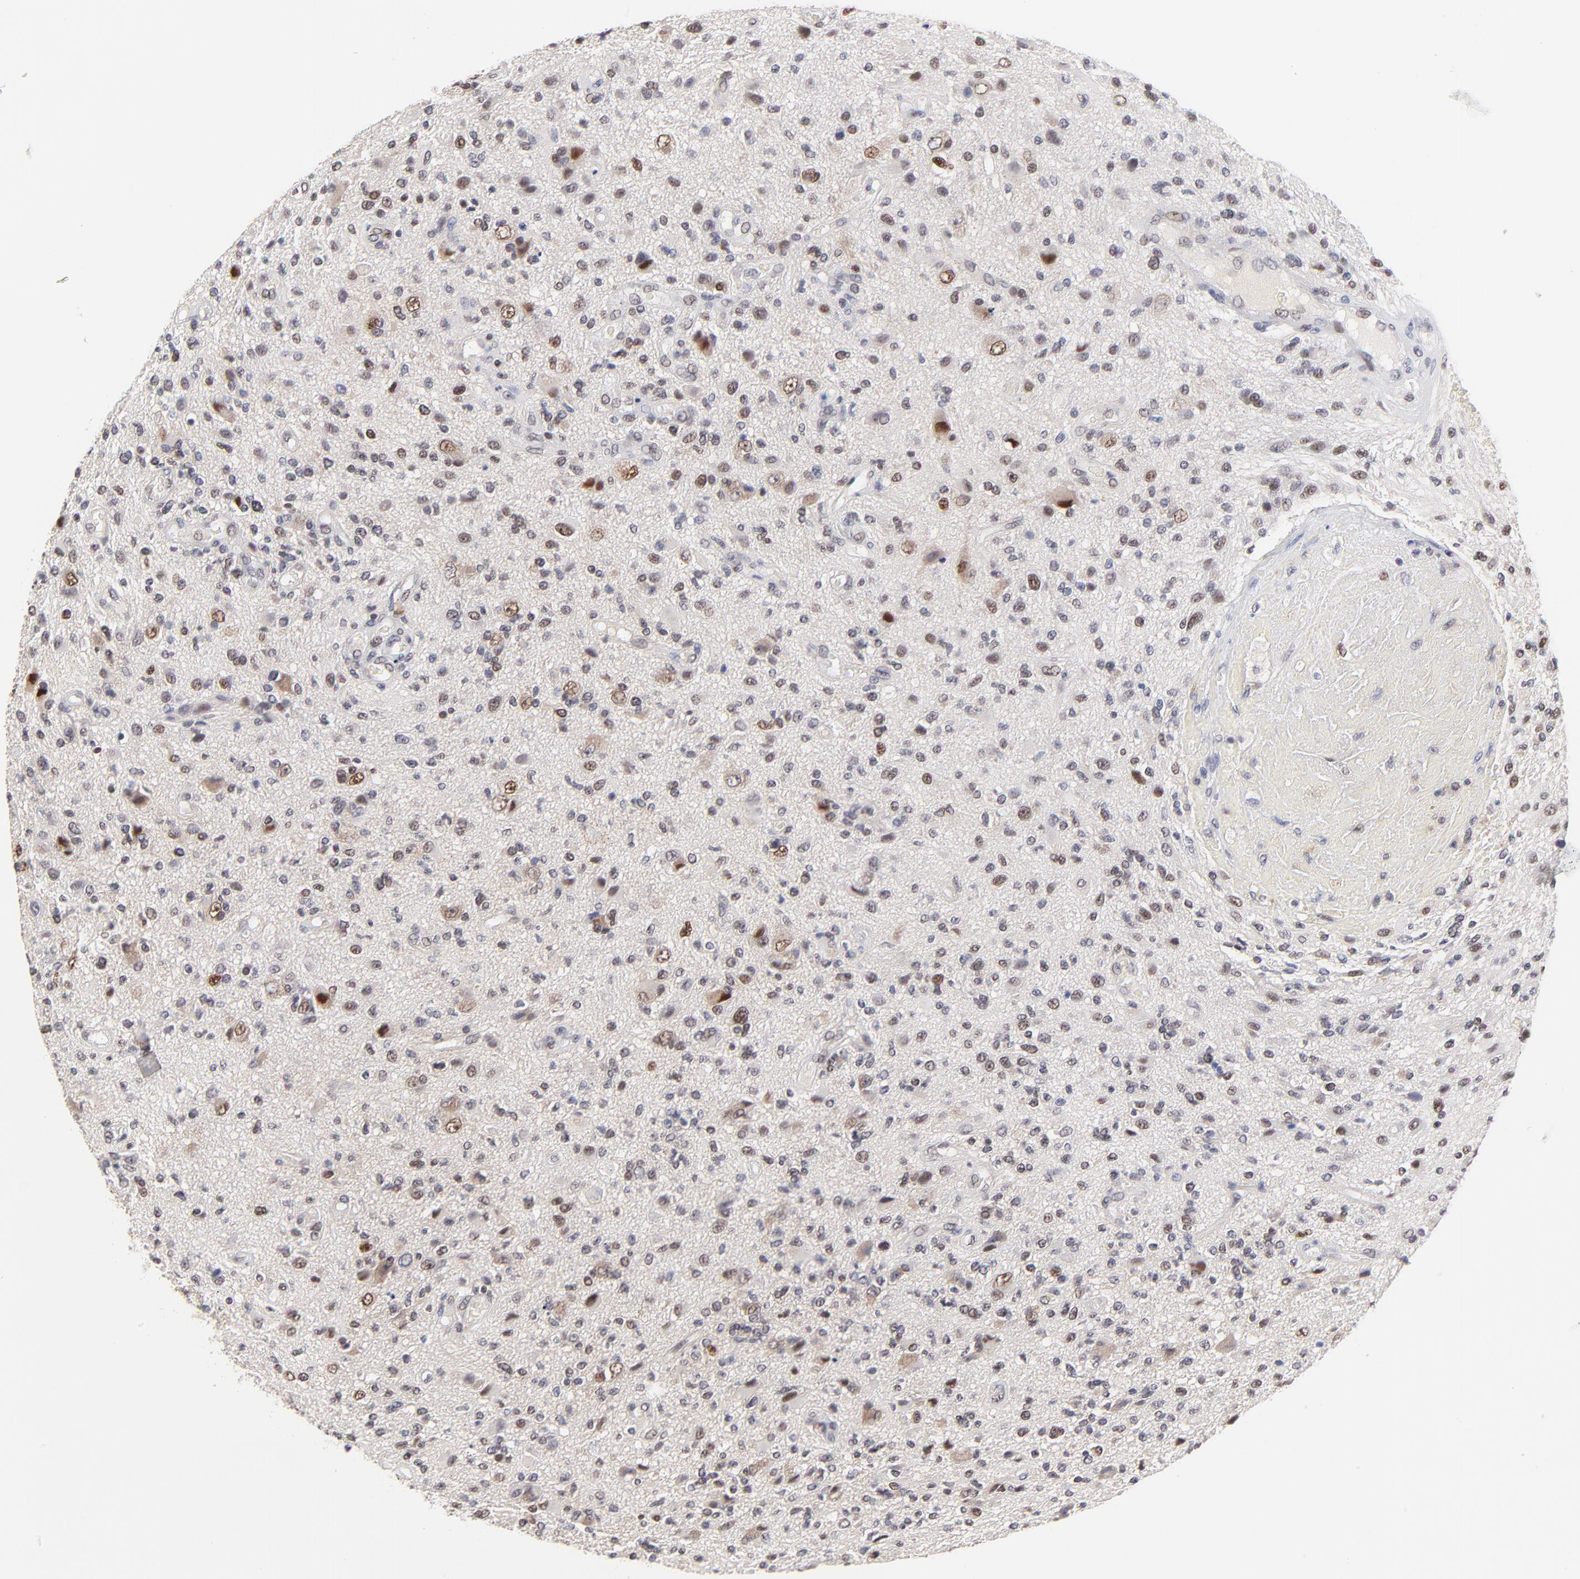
{"staining": {"intensity": "weak", "quantity": "<25%", "location": "nuclear"}, "tissue": "glioma", "cell_type": "Tumor cells", "image_type": "cancer", "snomed": [{"axis": "morphology", "description": "Normal tissue, NOS"}, {"axis": "morphology", "description": "Glioma, malignant, High grade"}, {"axis": "topography", "description": "Cerebral cortex"}], "caption": "Tumor cells are negative for protein expression in human glioma. The staining is performed using DAB (3,3'-diaminobenzidine) brown chromogen with nuclei counter-stained in using hematoxylin.", "gene": "OGFOD1", "patient": {"sex": "male", "age": 75}}